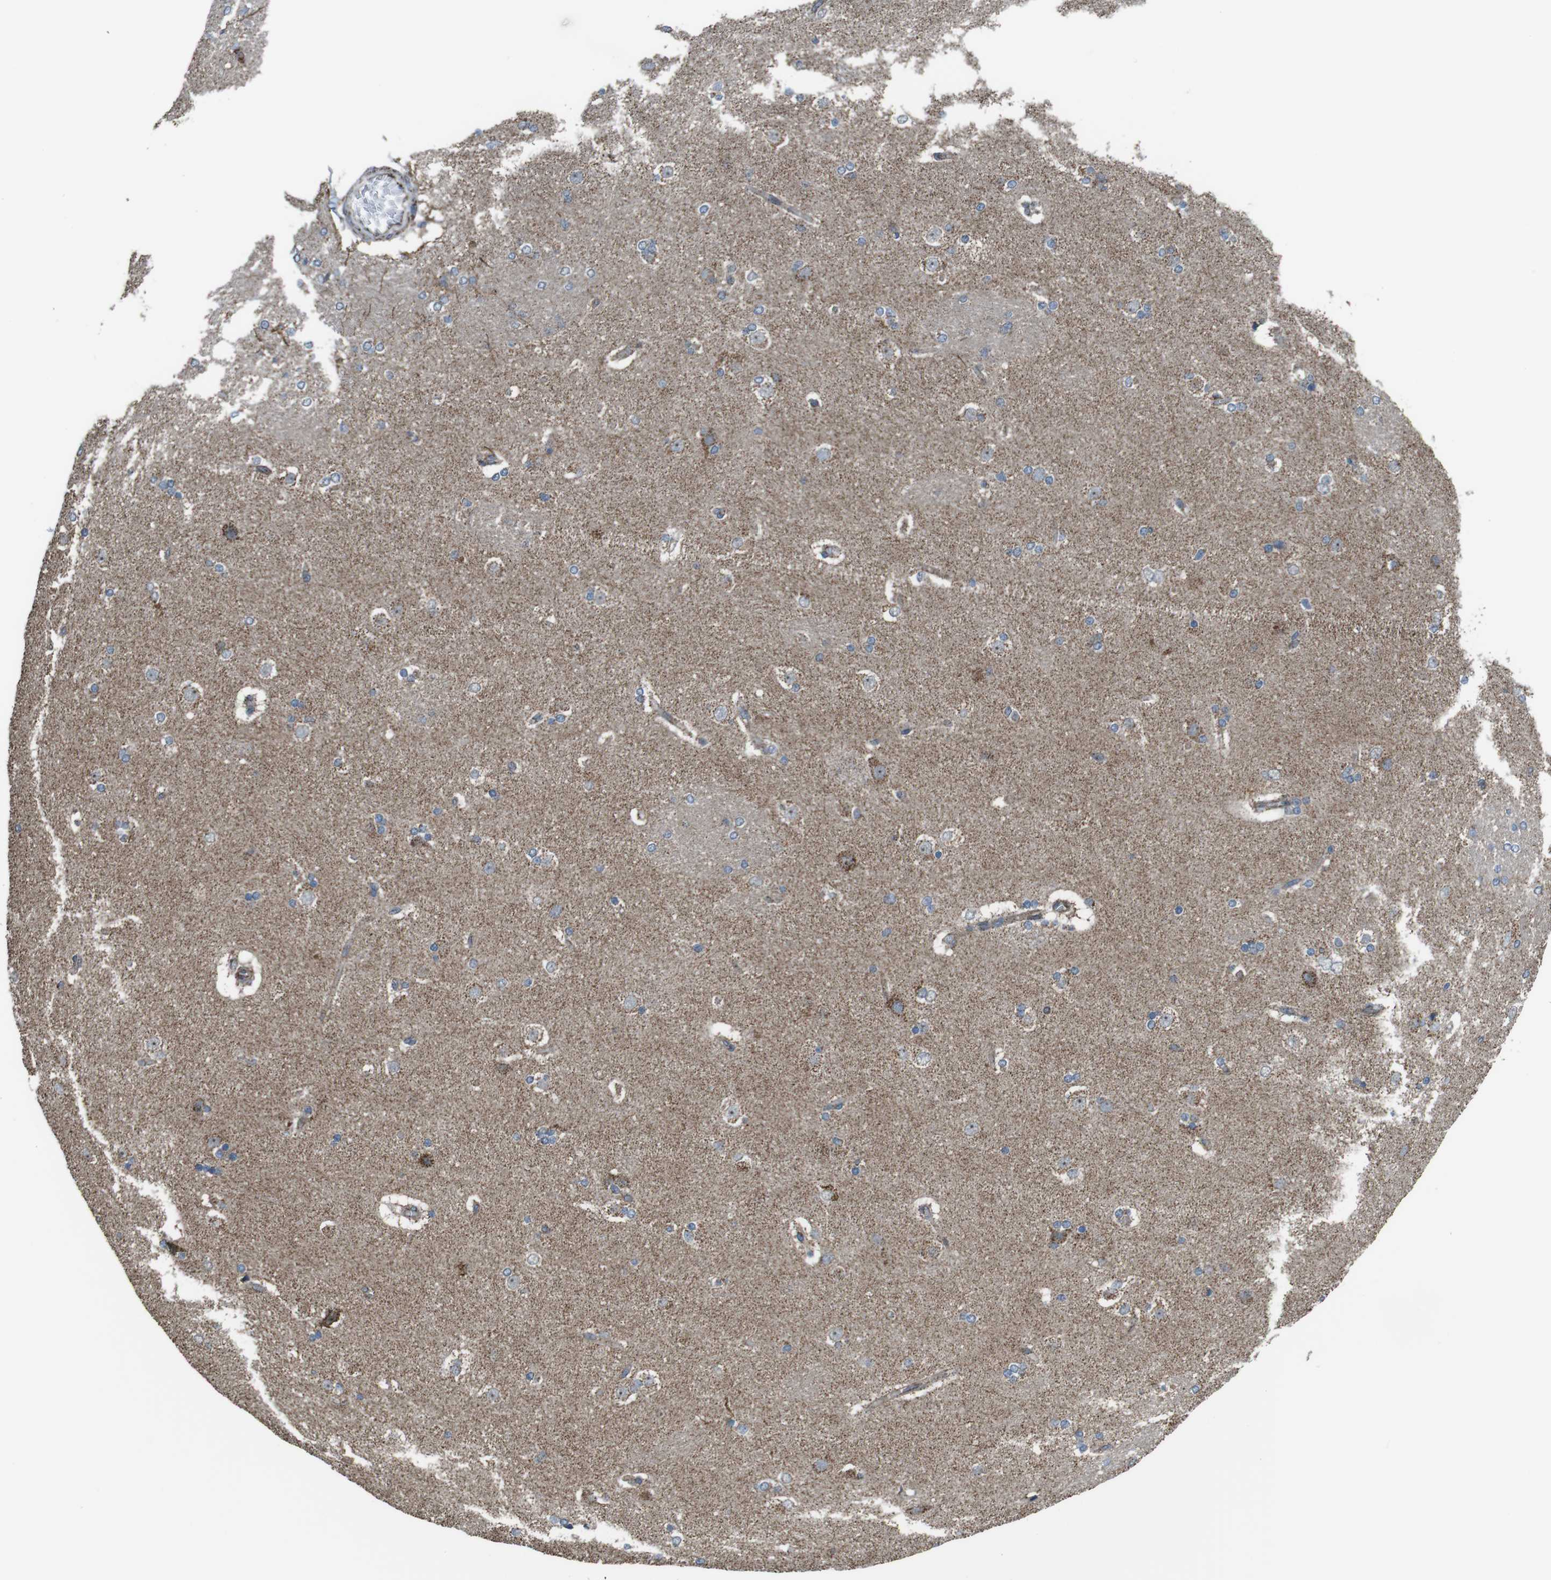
{"staining": {"intensity": "moderate", "quantity": "<25%", "location": "cytoplasmic/membranous"}, "tissue": "caudate", "cell_type": "Glial cells", "image_type": "normal", "snomed": [{"axis": "morphology", "description": "Normal tissue, NOS"}, {"axis": "topography", "description": "Lateral ventricle wall"}], "caption": "Moderate cytoplasmic/membranous staining for a protein is identified in approximately <25% of glial cells of unremarkable caudate using immunohistochemistry (IHC).", "gene": "GIMAP8", "patient": {"sex": "female", "age": 19}}